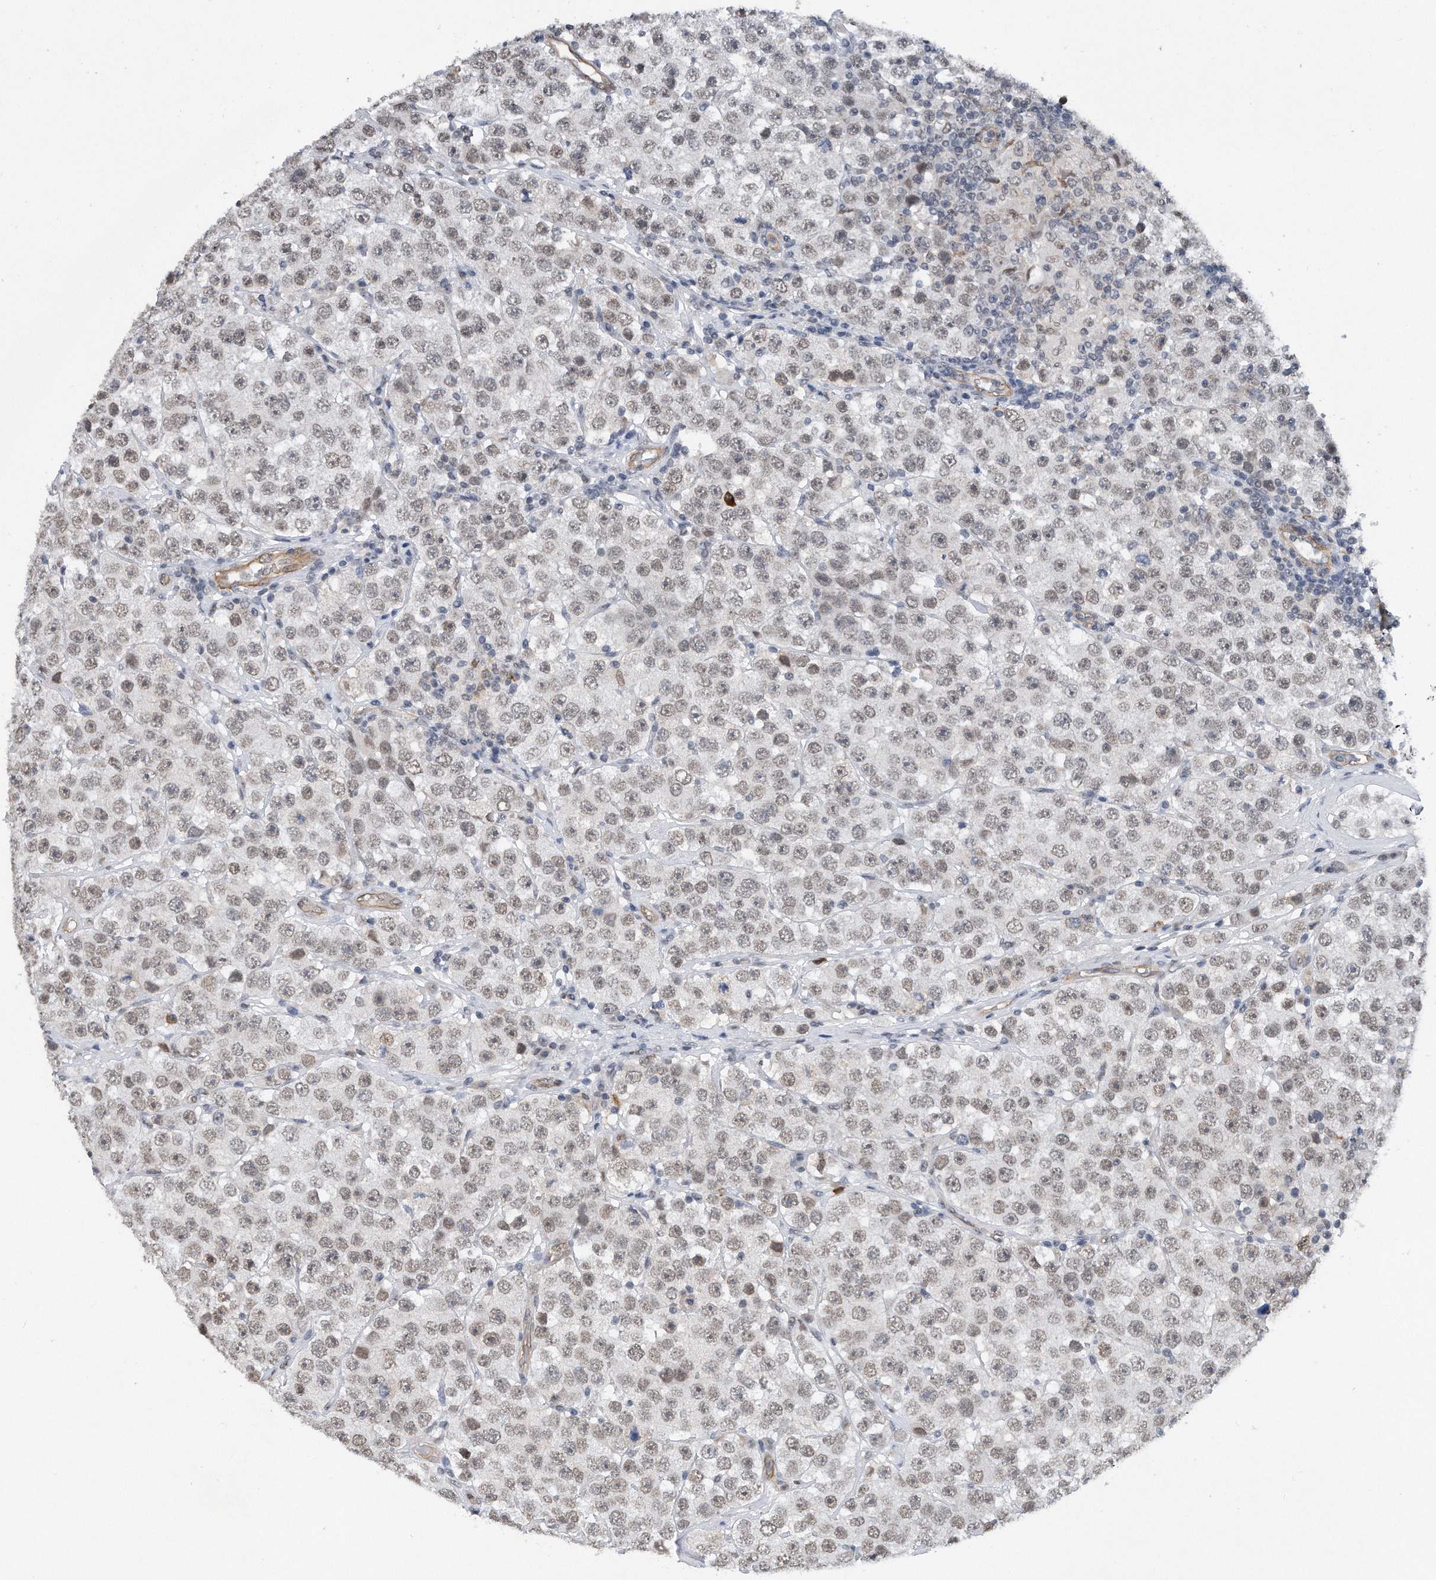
{"staining": {"intensity": "weak", "quantity": ">75%", "location": "nuclear"}, "tissue": "testis cancer", "cell_type": "Tumor cells", "image_type": "cancer", "snomed": [{"axis": "morphology", "description": "Seminoma, NOS"}, {"axis": "topography", "description": "Testis"}], "caption": "The histopathology image exhibits staining of testis cancer, revealing weak nuclear protein staining (brown color) within tumor cells.", "gene": "TP53INP1", "patient": {"sex": "male", "age": 28}}